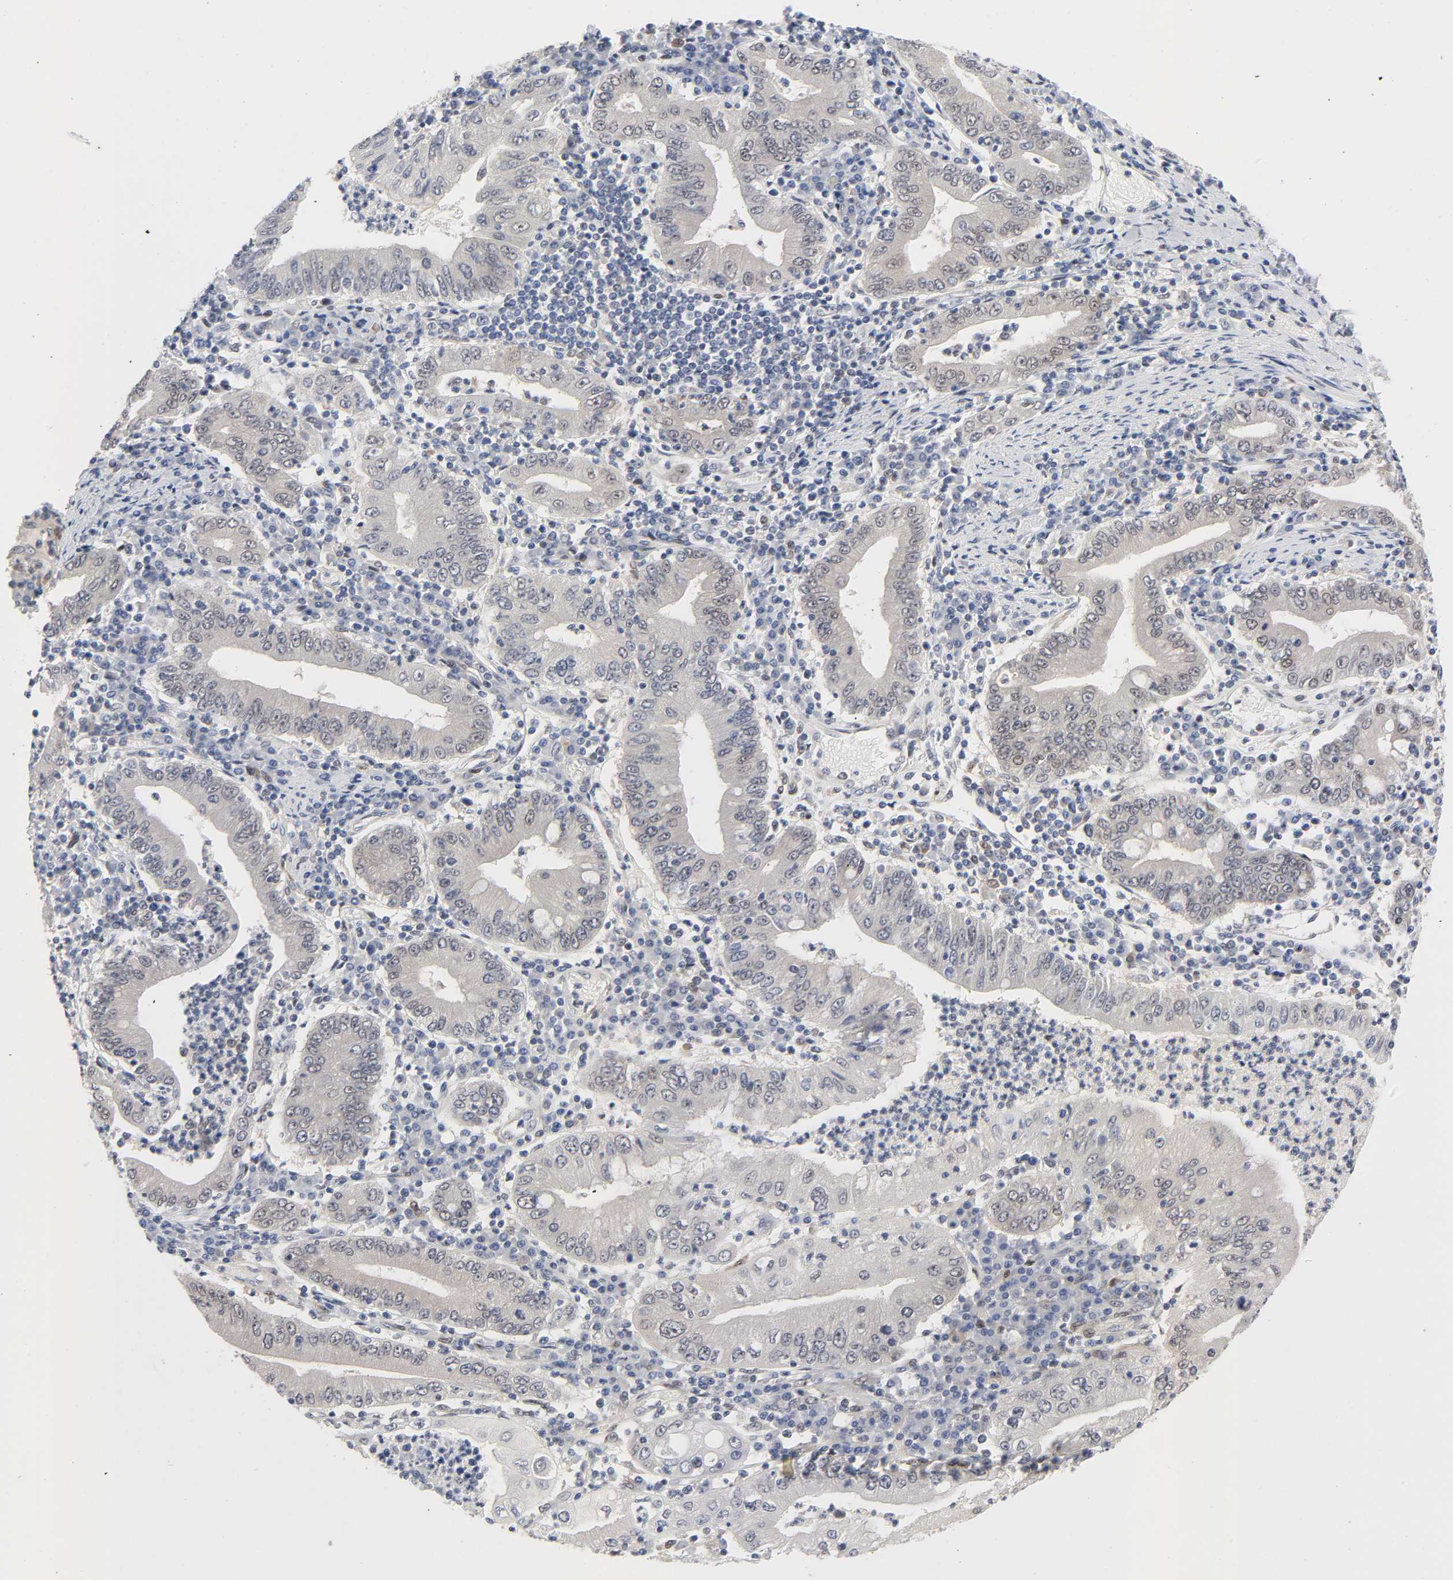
{"staining": {"intensity": "negative", "quantity": "none", "location": "none"}, "tissue": "stomach cancer", "cell_type": "Tumor cells", "image_type": "cancer", "snomed": [{"axis": "morphology", "description": "Normal tissue, NOS"}, {"axis": "morphology", "description": "Adenocarcinoma, NOS"}, {"axis": "topography", "description": "Esophagus"}, {"axis": "topography", "description": "Stomach, upper"}, {"axis": "topography", "description": "Peripheral nerve tissue"}], "caption": "This is a micrograph of immunohistochemistry (IHC) staining of stomach cancer (adenocarcinoma), which shows no positivity in tumor cells.", "gene": "PTEN", "patient": {"sex": "male", "age": 62}}